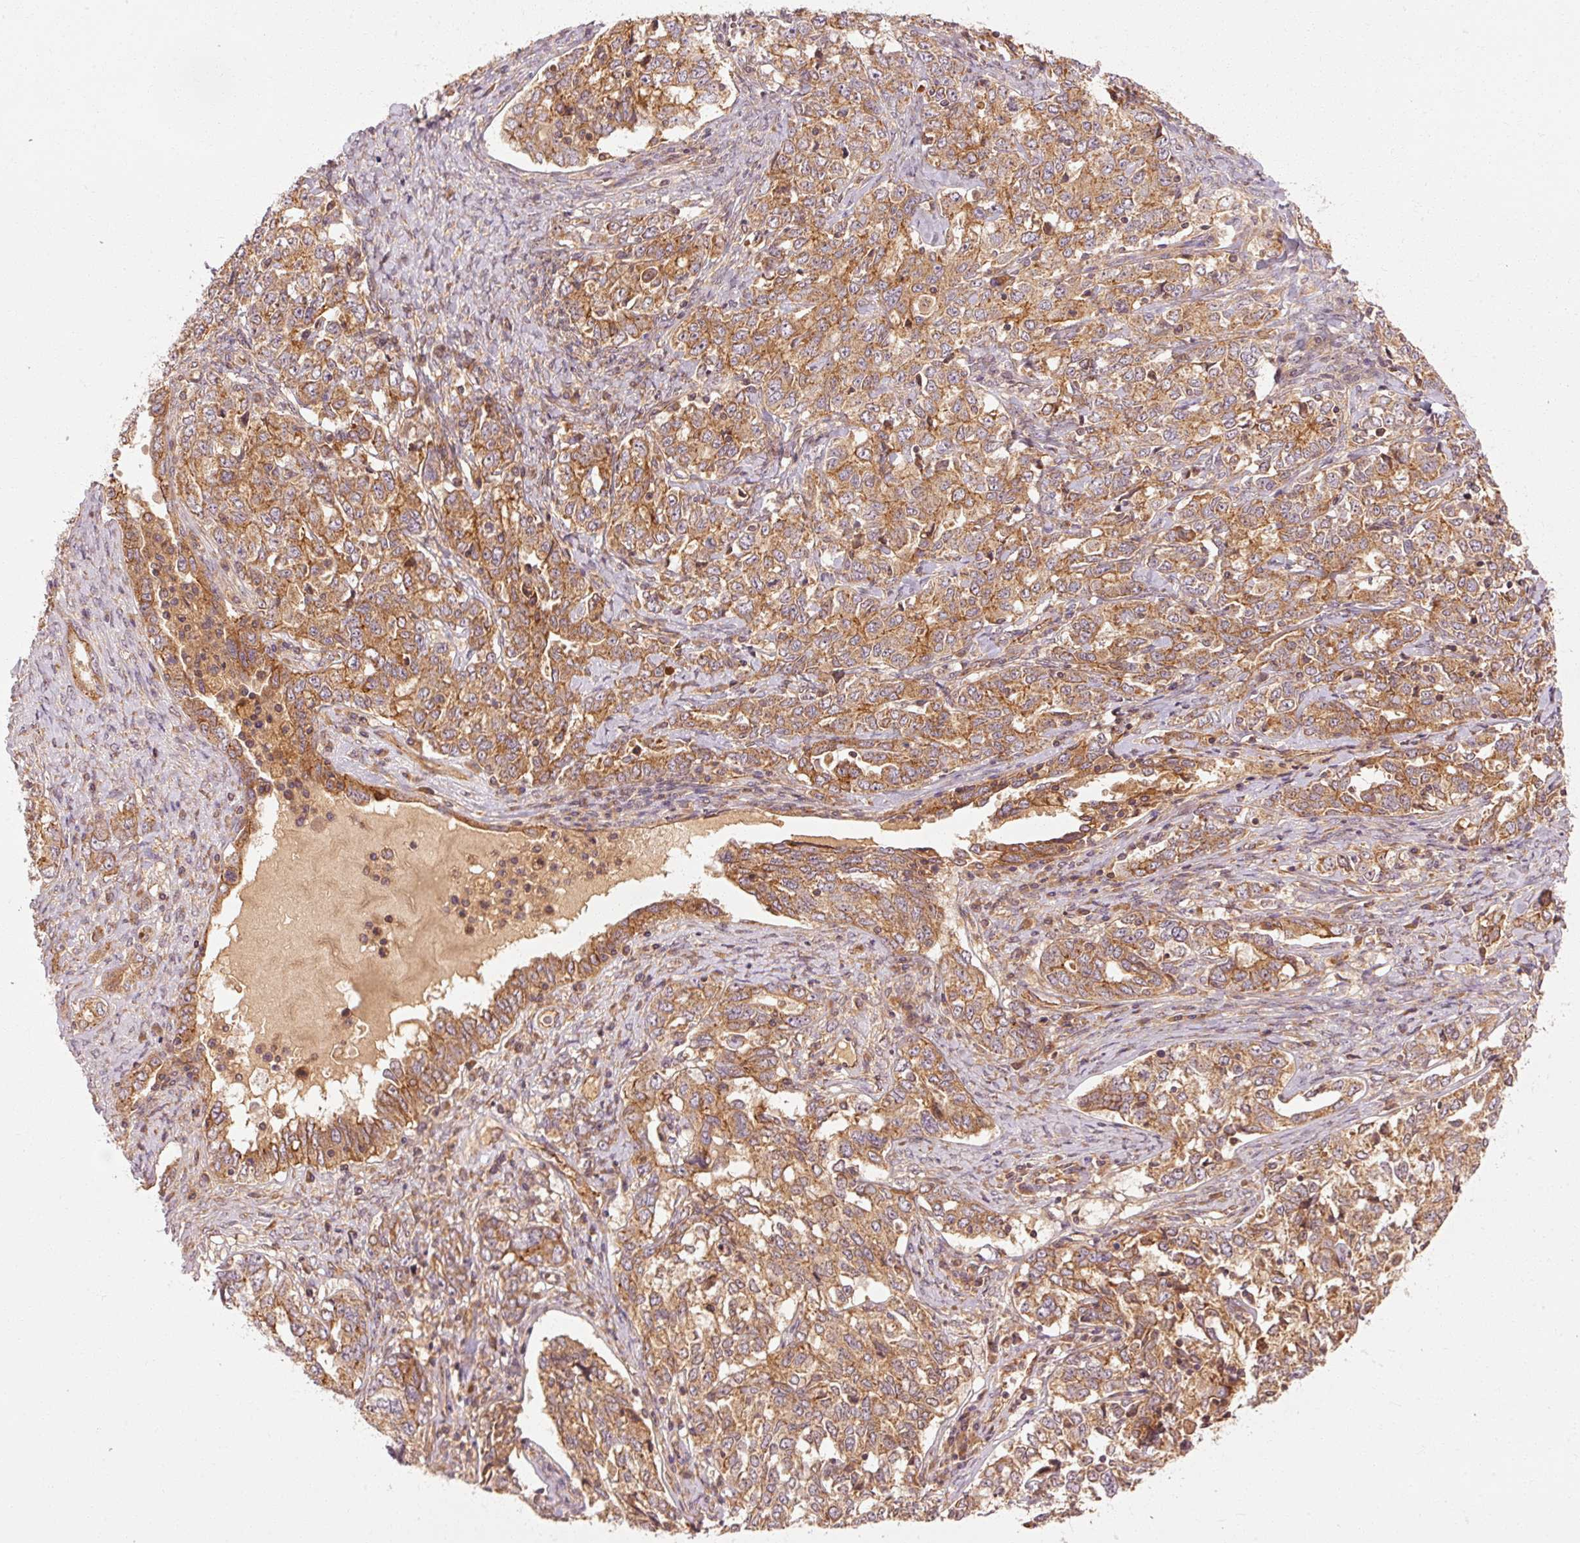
{"staining": {"intensity": "moderate", "quantity": ">75%", "location": "cytoplasmic/membranous"}, "tissue": "ovarian cancer", "cell_type": "Tumor cells", "image_type": "cancer", "snomed": [{"axis": "morphology", "description": "Carcinoma, endometroid"}, {"axis": "topography", "description": "Ovary"}], "caption": "Immunohistochemistry (DAB) staining of ovarian cancer demonstrates moderate cytoplasmic/membranous protein staining in approximately >75% of tumor cells. (brown staining indicates protein expression, while blue staining denotes nuclei).", "gene": "CTNNA1", "patient": {"sex": "female", "age": 62}}